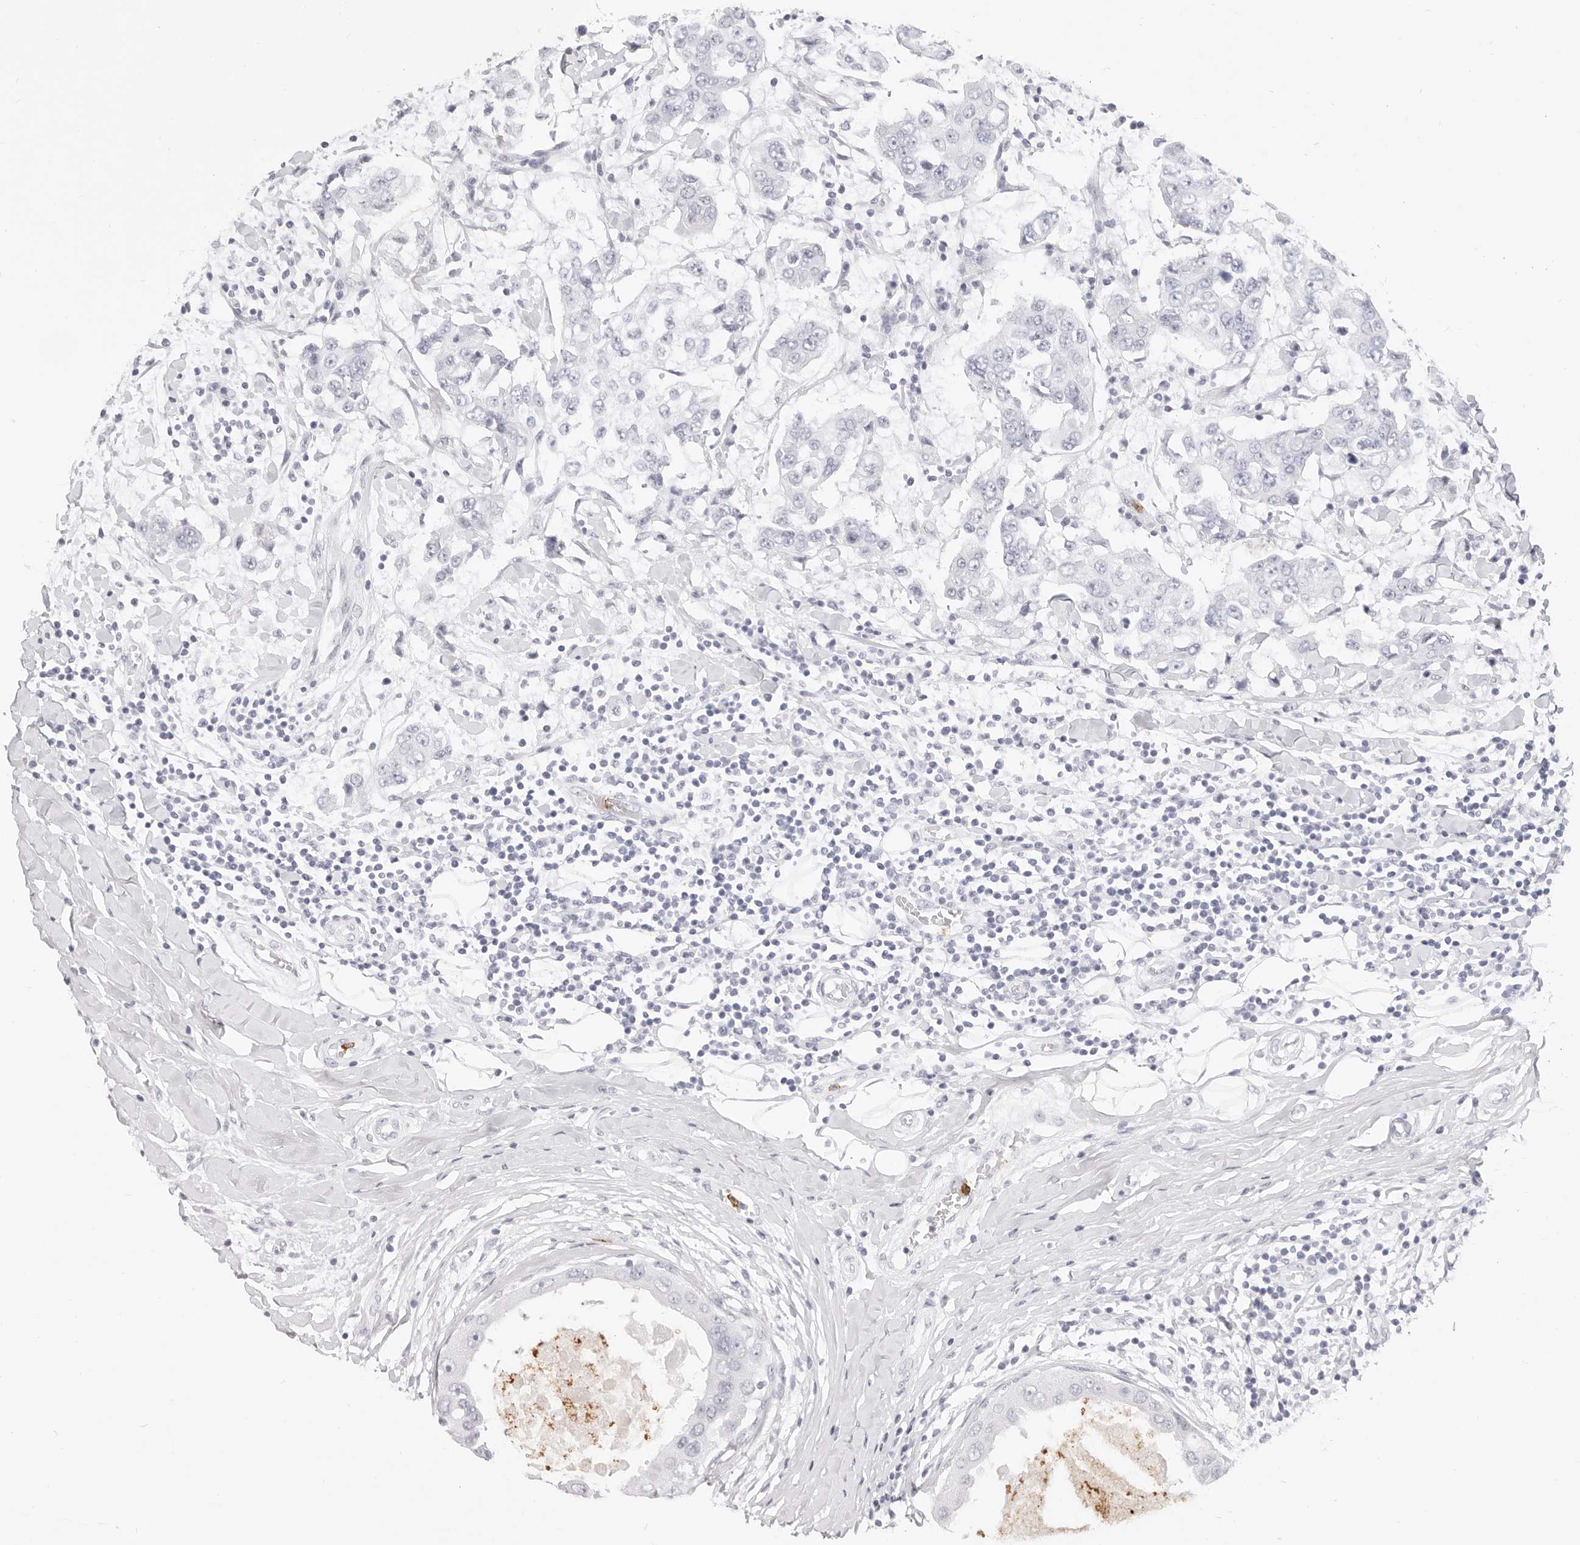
{"staining": {"intensity": "negative", "quantity": "none", "location": "none"}, "tissue": "breast cancer", "cell_type": "Tumor cells", "image_type": "cancer", "snomed": [{"axis": "morphology", "description": "Duct carcinoma"}, {"axis": "topography", "description": "Breast"}], "caption": "Breast invasive ductal carcinoma stained for a protein using immunohistochemistry reveals no staining tumor cells.", "gene": "CAMP", "patient": {"sex": "female", "age": 27}}